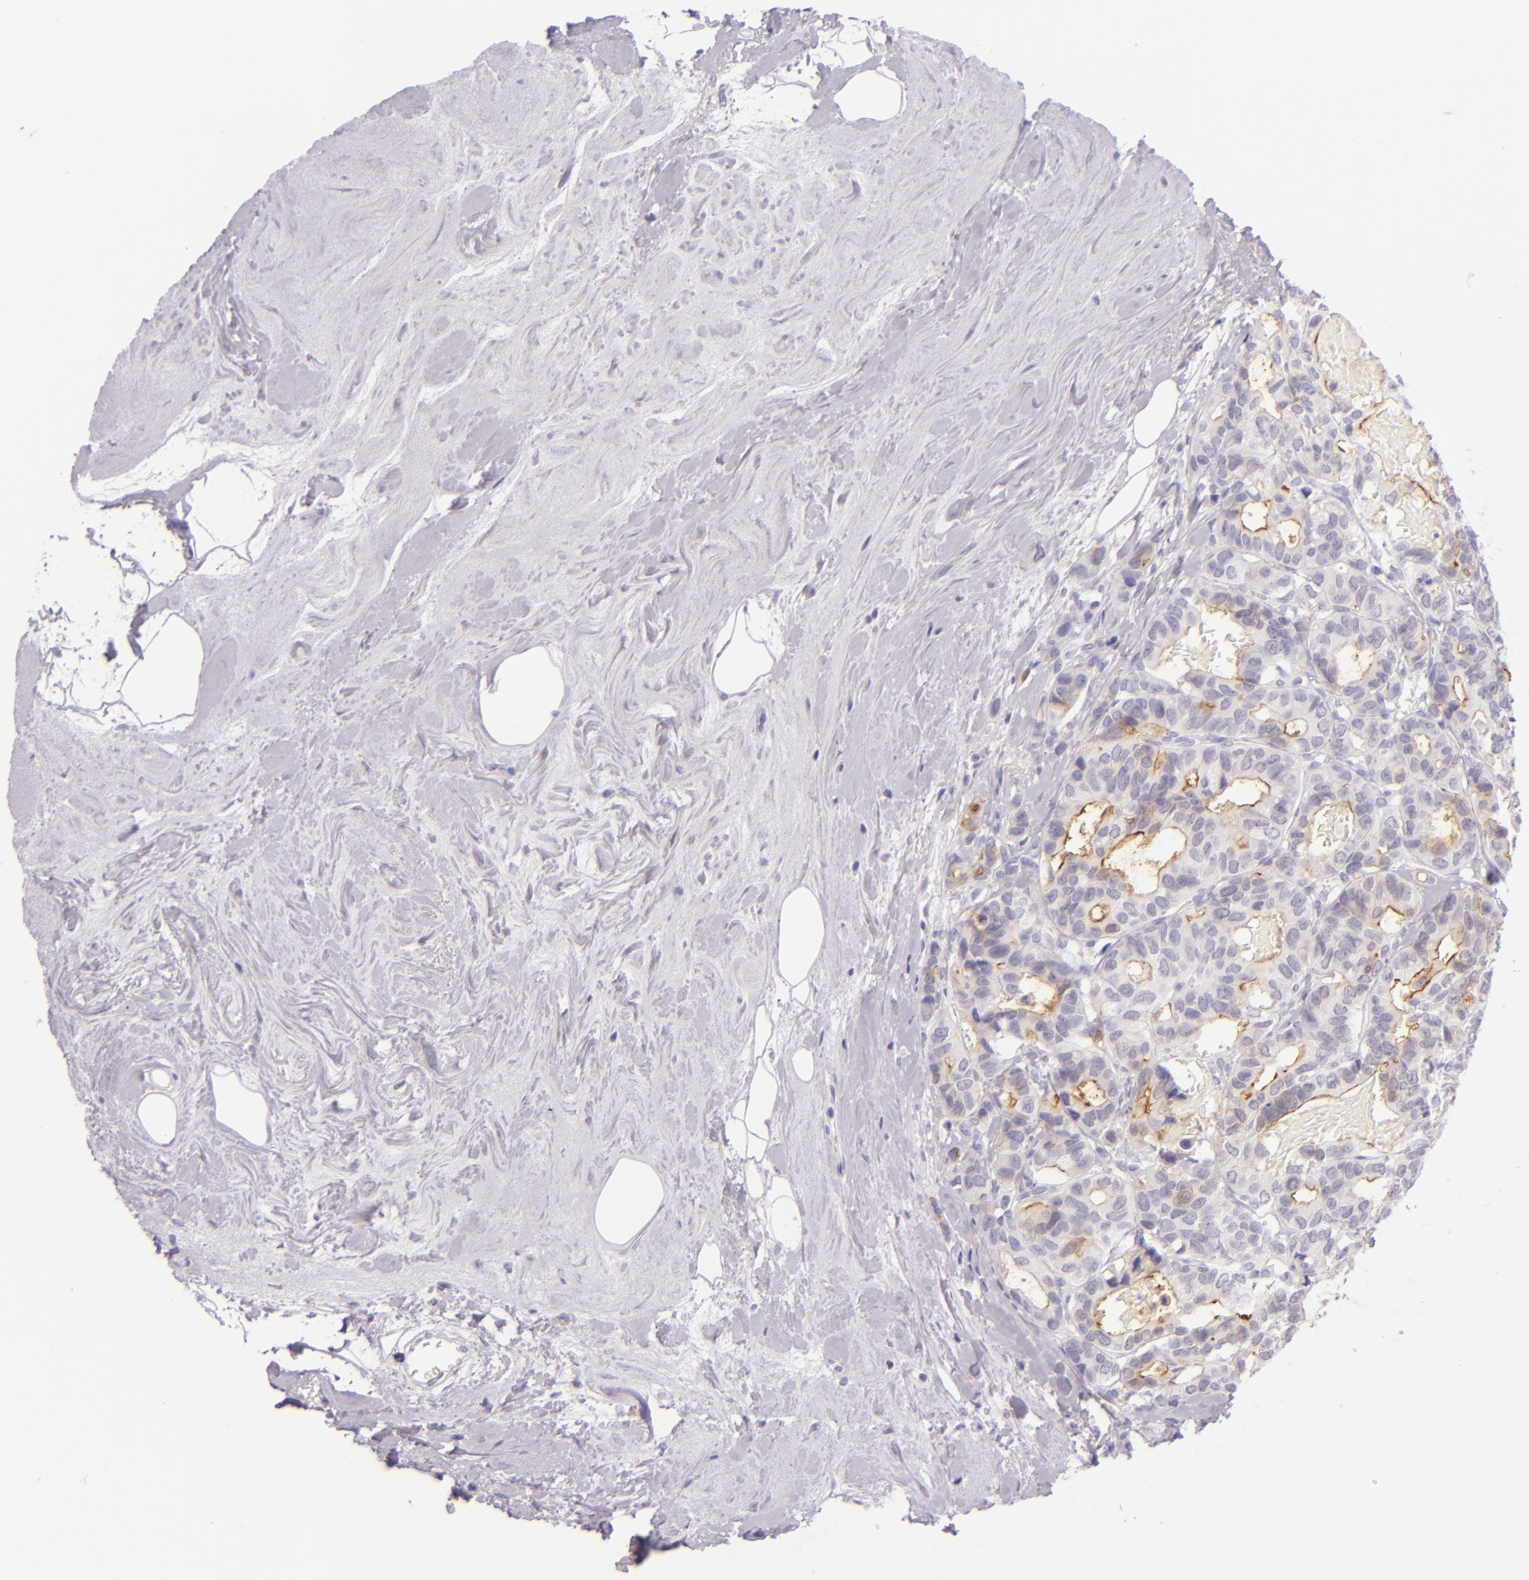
{"staining": {"intensity": "weak", "quantity": "<25%", "location": "cytoplasmic/membranous"}, "tissue": "breast cancer", "cell_type": "Tumor cells", "image_type": "cancer", "snomed": [{"axis": "morphology", "description": "Duct carcinoma"}, {"axis": "topography", "description": "Breast"}], "caption": "Micrograph shows no protein positivity in tumor cells of intraductal carcinoma (breast) tissue.", "gene": "CEACAM1", "patient": {"sex": "female", "age": 69}}